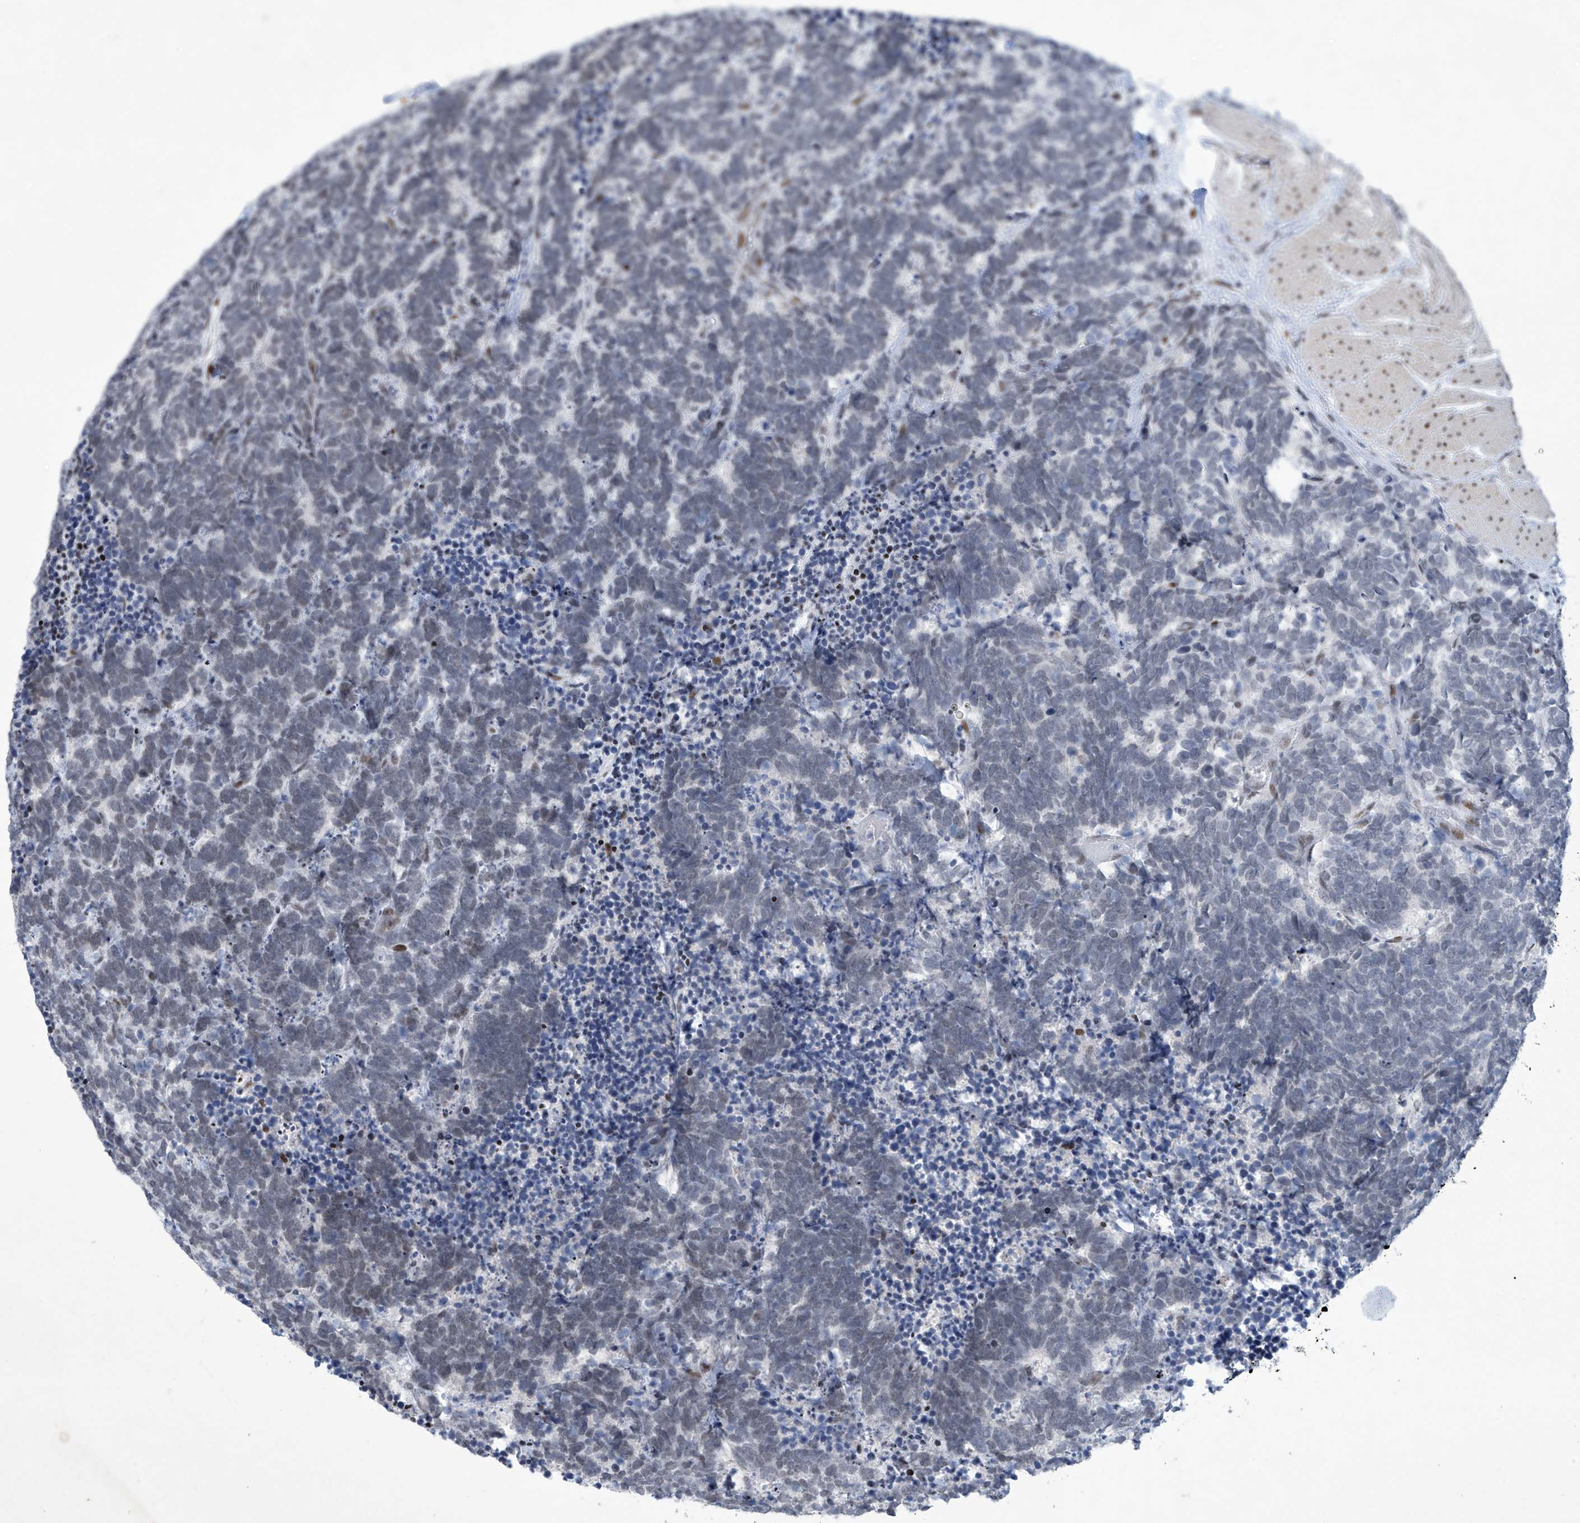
{"staining": {"intensity": "negative", "quantity": "none", "location": "none"}, "tissue": "carcinoid", "cell_type": "Tumor cells", "image_type": "cancer", "snomed": [{"axis": "morphology", "description": "Carcinoma, NOS"}, {"axis": "morphology", "description": "Carcinoid, malignant, NOS"}, {"axis": "topography", "description": "Urinary bladder"}], "caption": "Human carcinoid (malignant) stained for a protein using immunohistochemistry (IHC) reveals no expression in tumor cells.", "gene": "RFX7", "patient": {"sex": "male", "age": 57}}